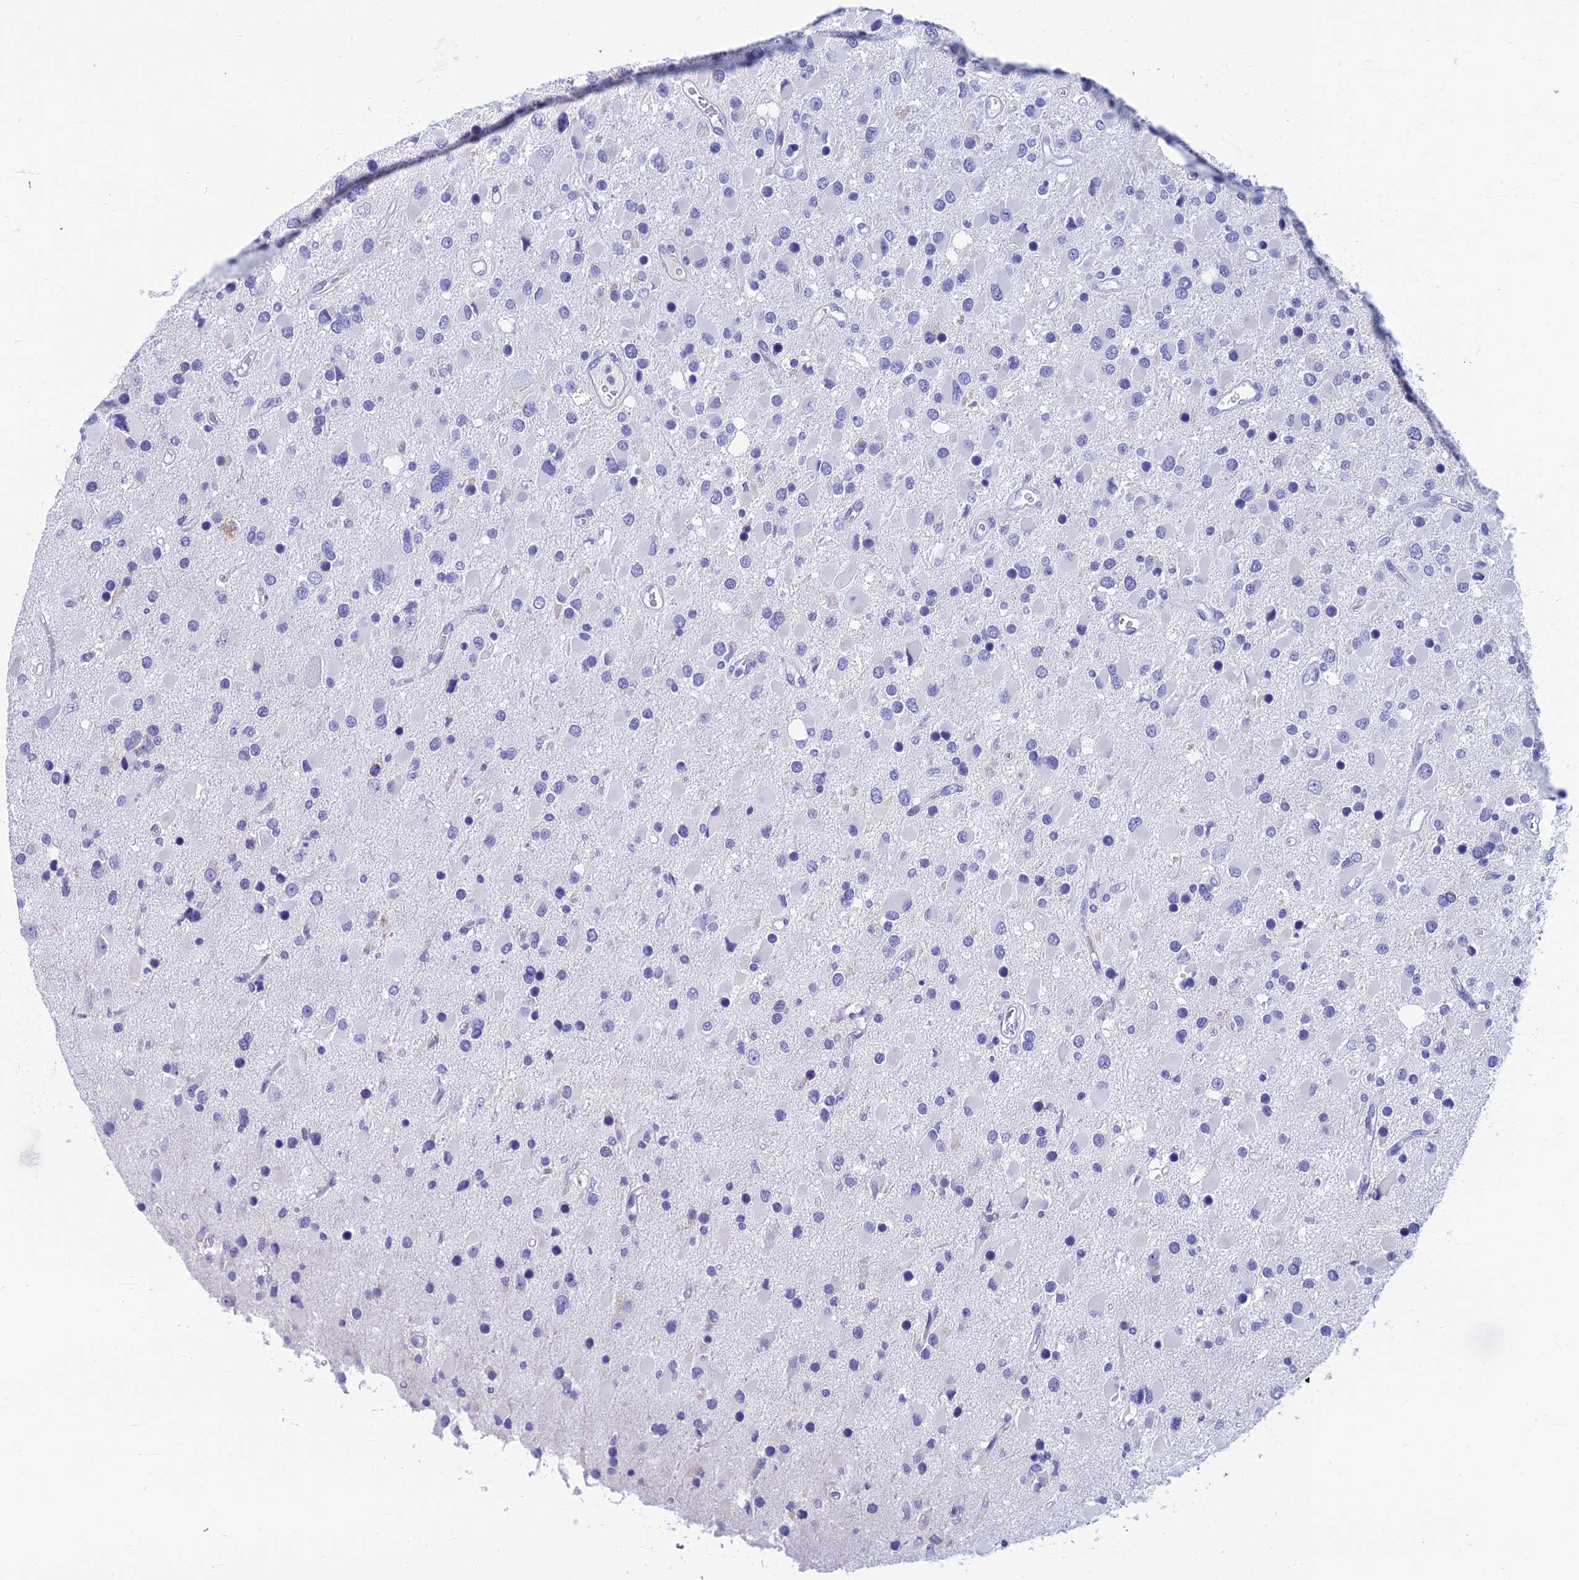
{"staining": {"intensity": "negative", "quantity": "none", "location": "none"}, "tissue": "glioma", "cell_type": "Tumor cells", "image_type": "cancer", "snomed": [{"axis": "morphology", "description": "Glioma, malignant, High grade"}, {"axis": "topography", "description": "Brain"}], "caption": "IHC micrograph of human glioma stained for a protein (brown), which shows no staining in tumor cells.", "gene": "ETFRF1", "patient": {"sex": "male", "age": 53}}